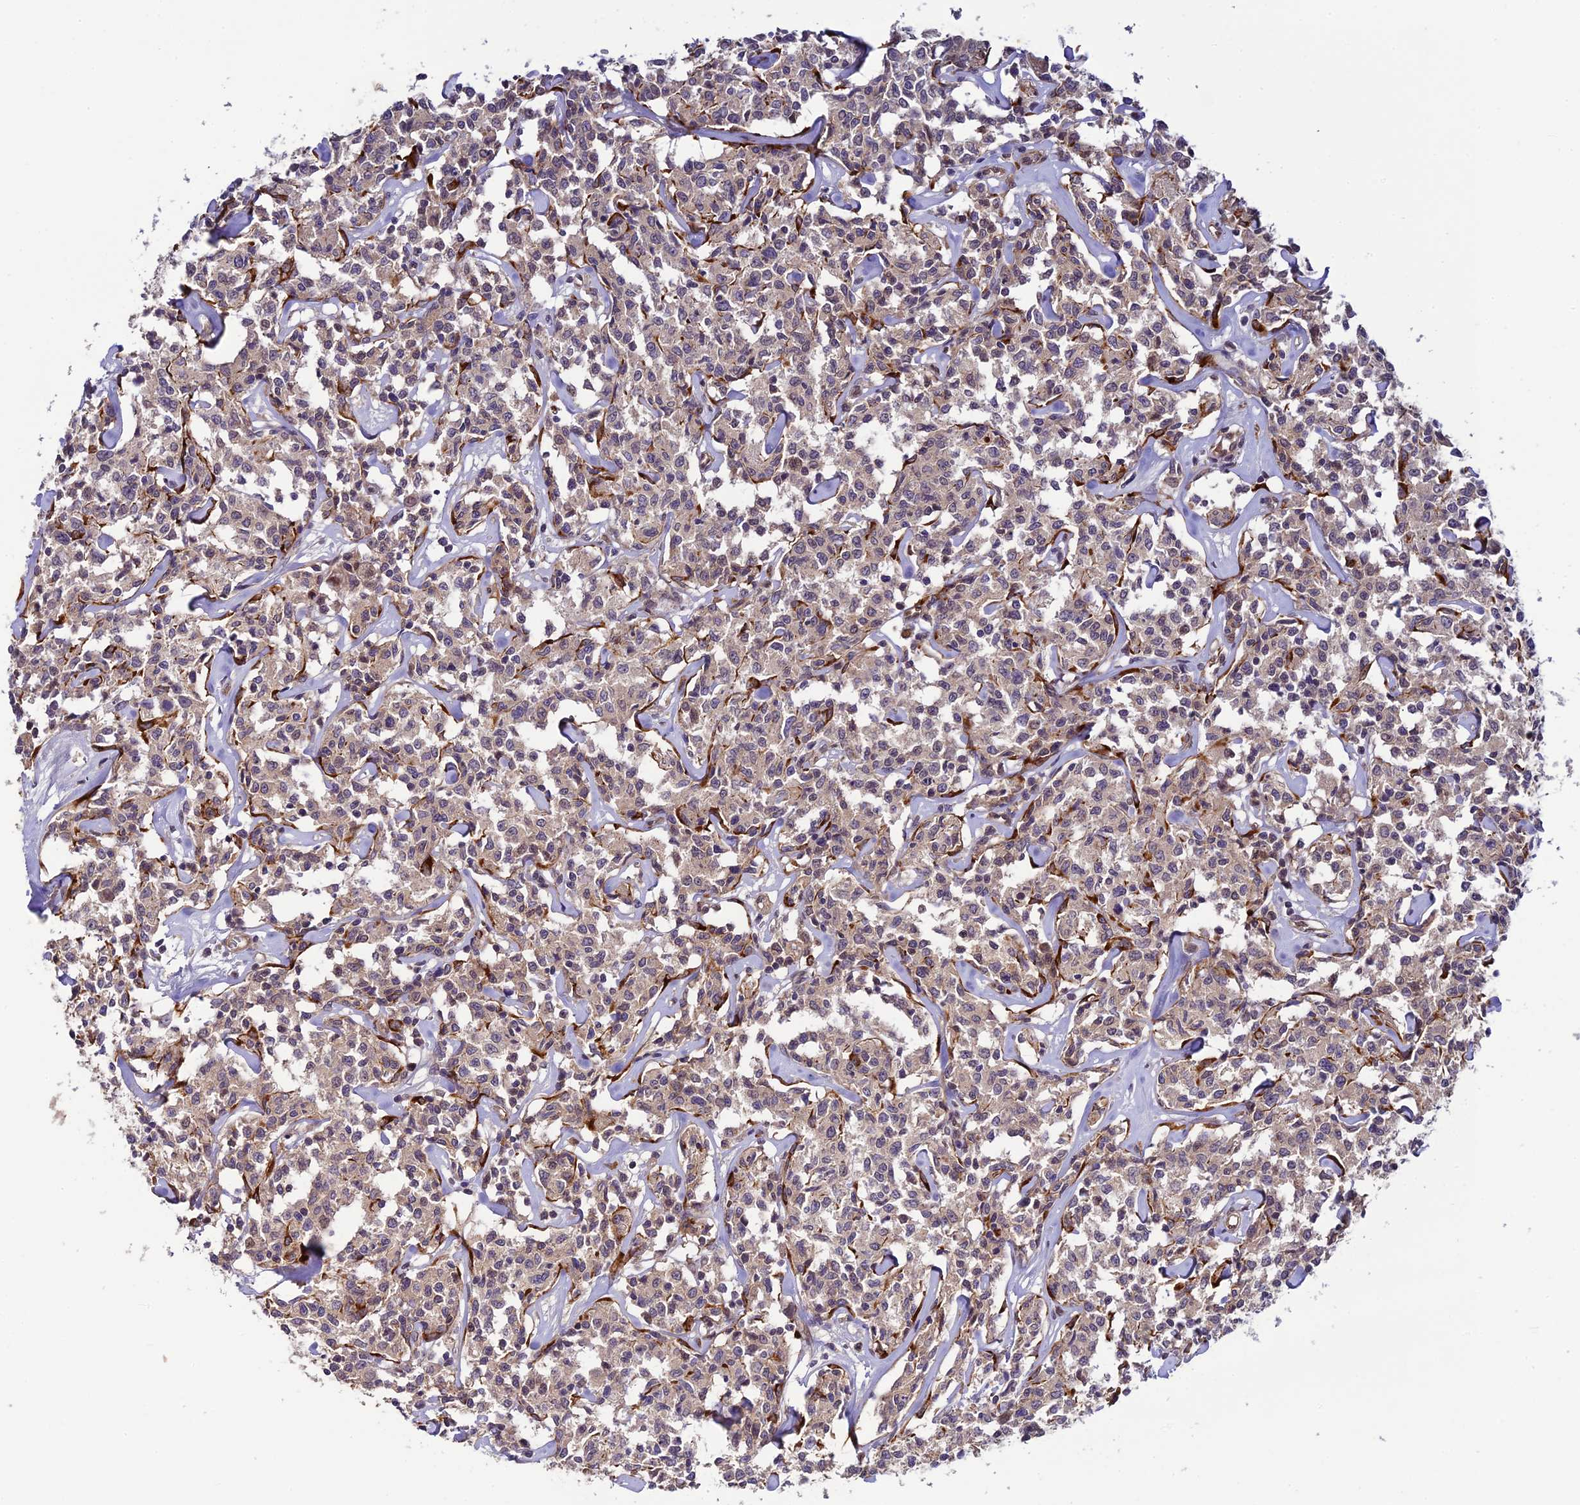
{"staining": {"intensity": "negative", "quantity": "none", "location": "none"}, "tissue": "lymphoma", "cell_type": "Tumor cells", "image_type": "cancer", "snomed": [{"axis": "morphology", "description": "Malignant lymphoma, non-Hodgkin's type, Low grade"}, {"axis": "topography", "description": "Small intestine"}], "caption": "IHC histopathology image of human lymphoma stained for a protein (brown), which shows no staining in tumor cells.", "gene": "P3H3", "patient": {"sex": "female", "age": 59}}